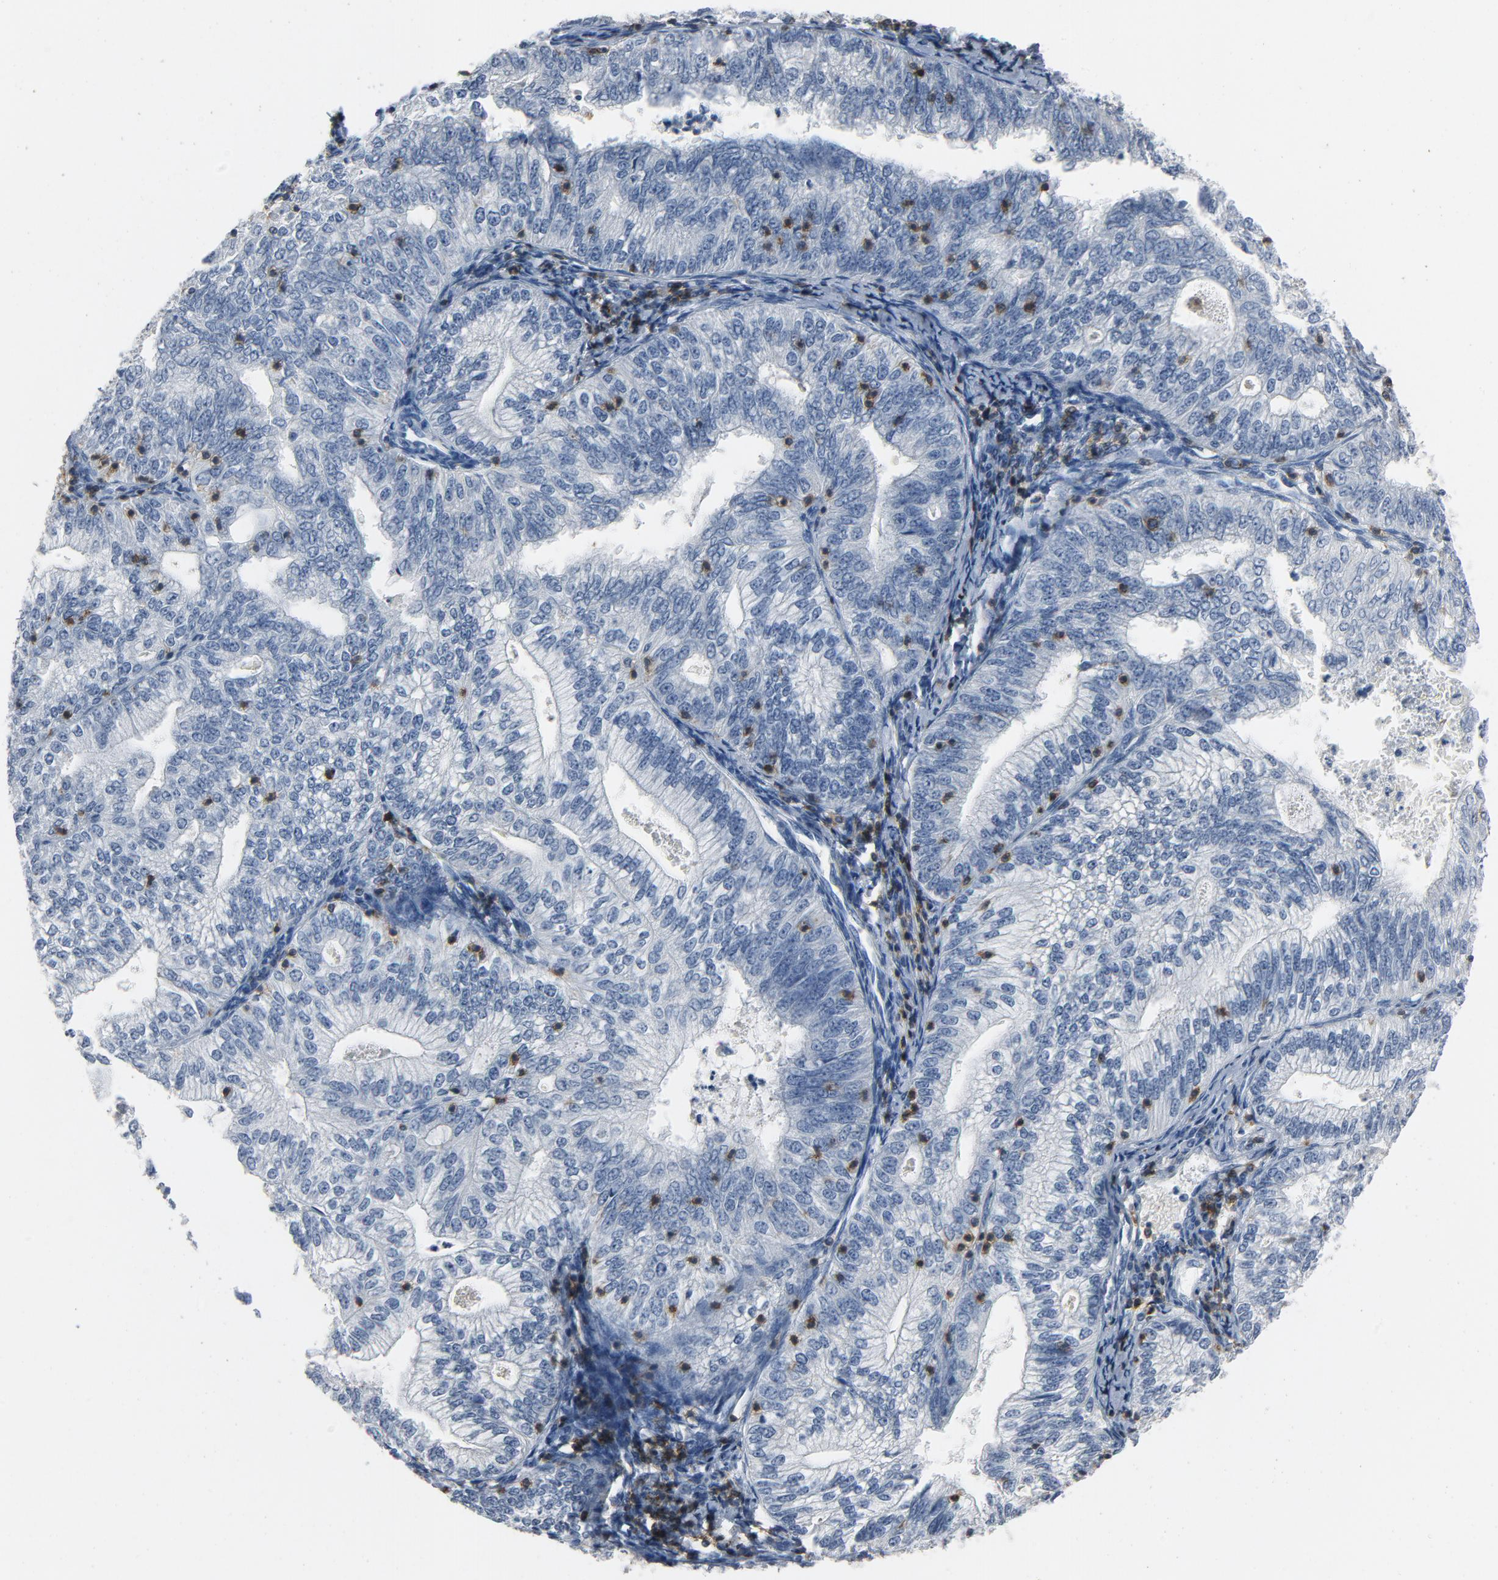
{"staining": {"intensity": "negative", "quantity": "none", "location": "none"}, "tissue": "endometrial cancer", "cell_type": "Tumor cells", "image_type": "cancer", "snomed": [{"axis": "morphology", "description": "Adenocarcinoma, NOS"}, {"axis": "topography", "description": "Endometrium"}], "caption": "IHC image of adenocarcinoma (endometrial) stained for a protein (brown), which demonstrates no staining in tumor cells. (Brightfield microscopy of DAB (3,3'-diaminobenzidine) IHC at high magnification).", "gene": "LCK", "patient": {"sex": "female", "age": 69}}